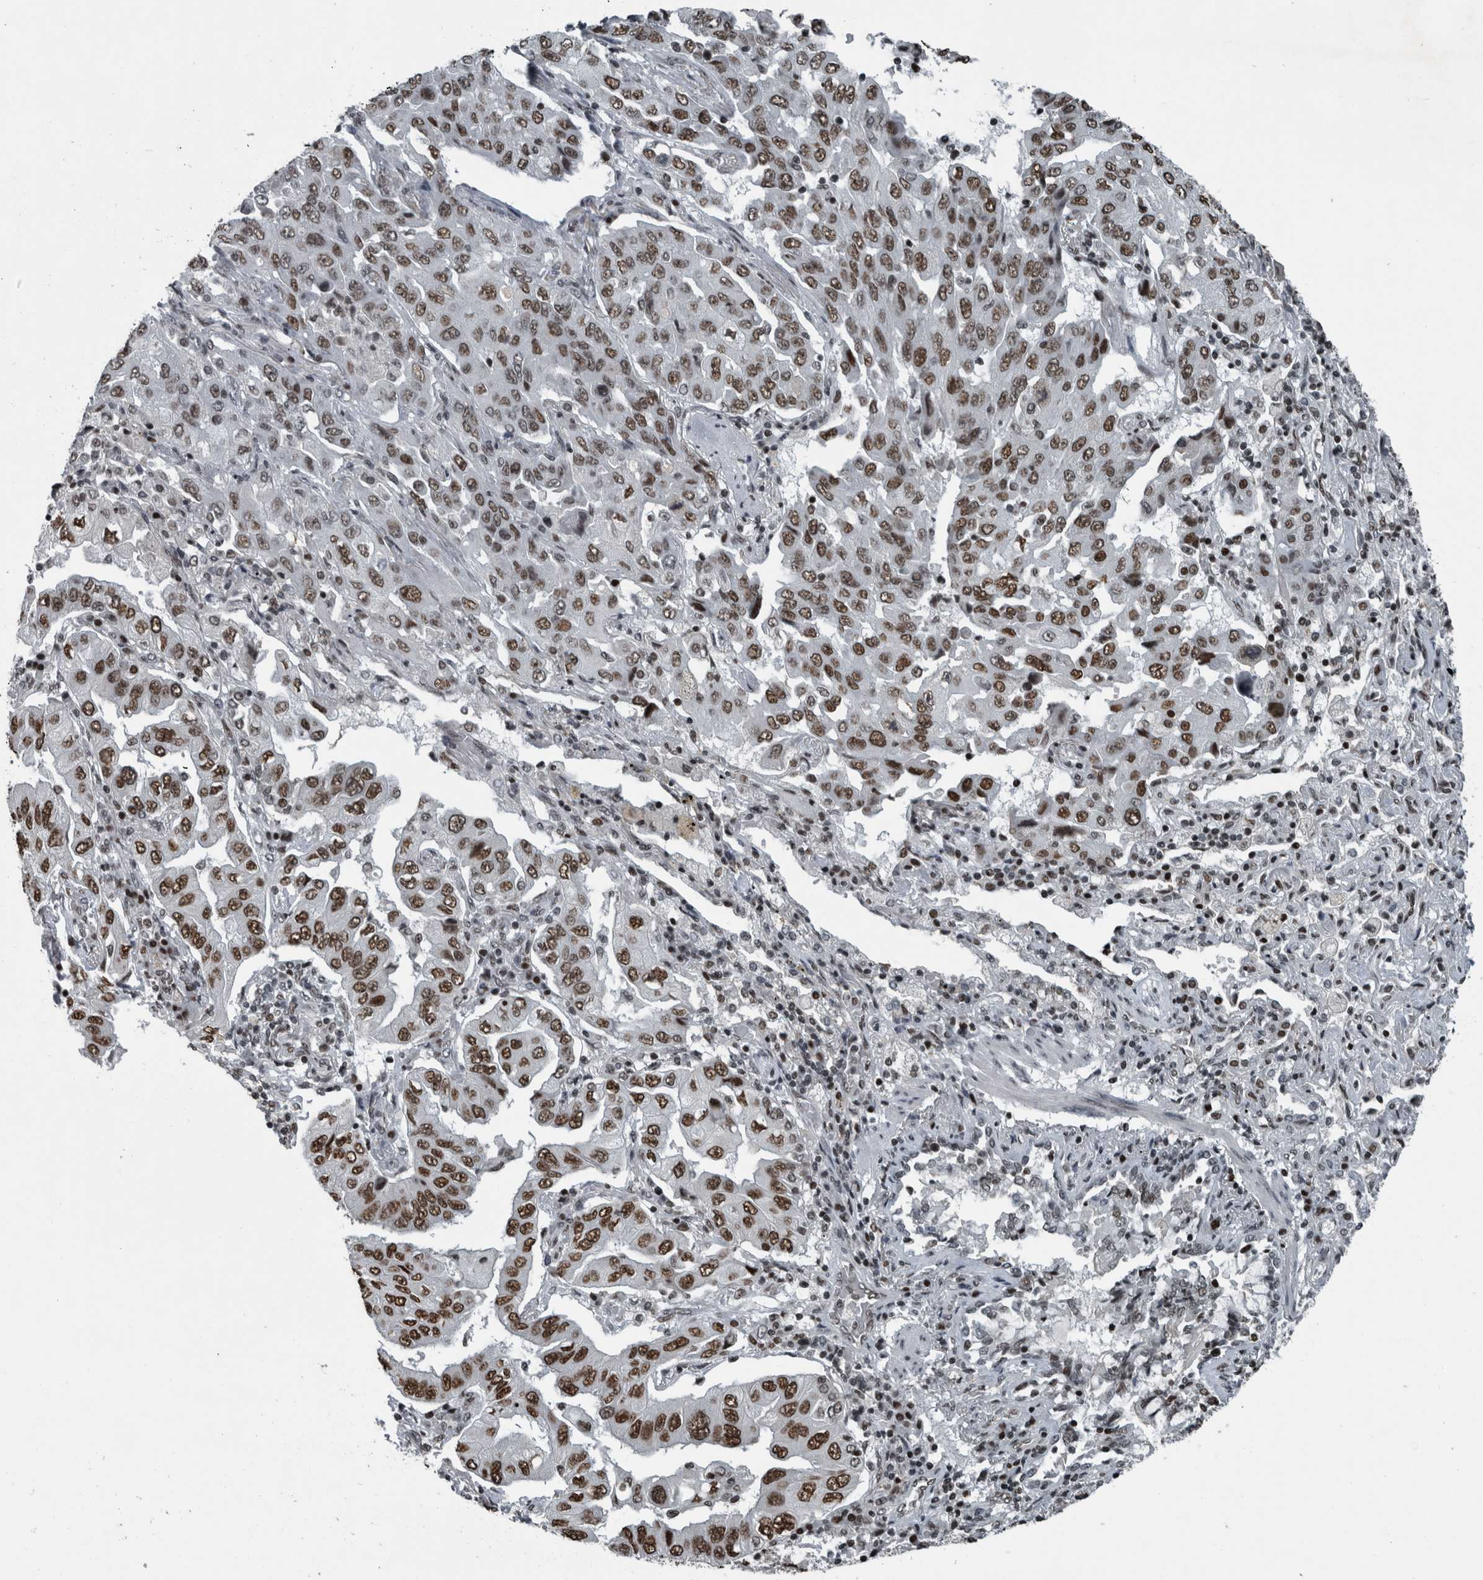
{"staining": {"intensity": "moderate", "quantity": ">75%", "location": "nuclear"}, "tissue": "lung cancer", "cell_type": "Tumor cells", "image_type": "cancer", "snomed": [{"axis": "morphology", "description": "Adenocarcinoma, NOS"}, {"axis": "topography", "description": "Lung"}], "caption": "Moderate nuclear expression for a protein is appreciated in about >75% of tumor cells of lung cancer using IHC.", "gene": "UNC50", "patient": {"sex": "female", "age": 65}}